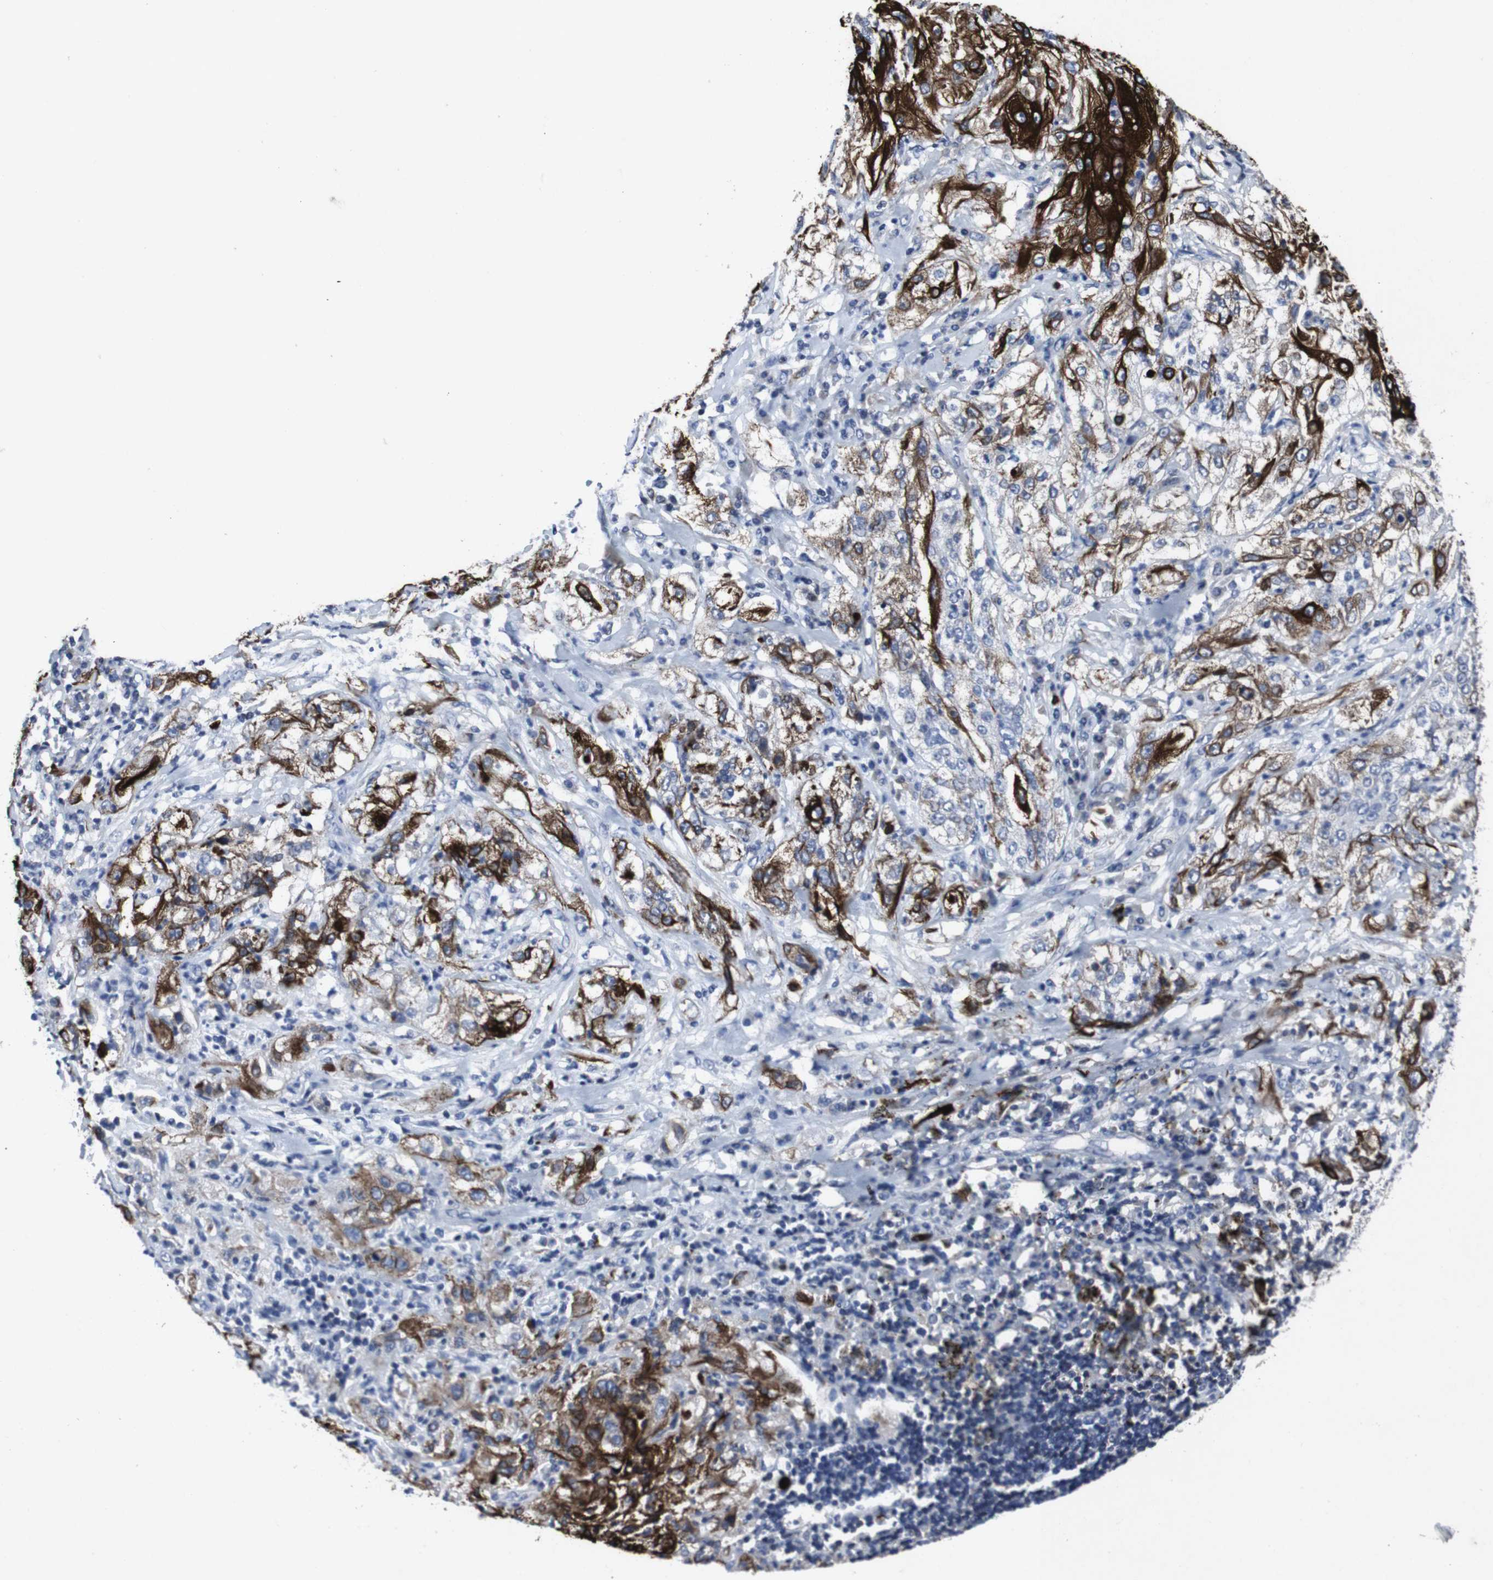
{"staining": {"intensity": "strong", "quantity": ">75%", "location": "cytoplasmic/membranous"}, "tissue": "lung cancer", "cell_type": "Tumor cells", "image_type": "cancer", "snomed": [{"axis": "morphology", "description": "Inflammation, NOS"}, {"axis": "morphology", "description": "Squamous cell carcinoma, NOS"}, {"axis": "topography", "description": "Lymph node"}, {"axis": "topography", "description": "Soft tissue"}, {"axis": "topography", "description": "Lung"}], "caption": "Human lung cancer (squamous cell carcinoma) stained with a brown dye demonstrates strong cytoplasmic/membranous positive positivity in about >75% of tumor cells.", "gene": "STAT4", "patient": {"sex": "male", "age": 66}}